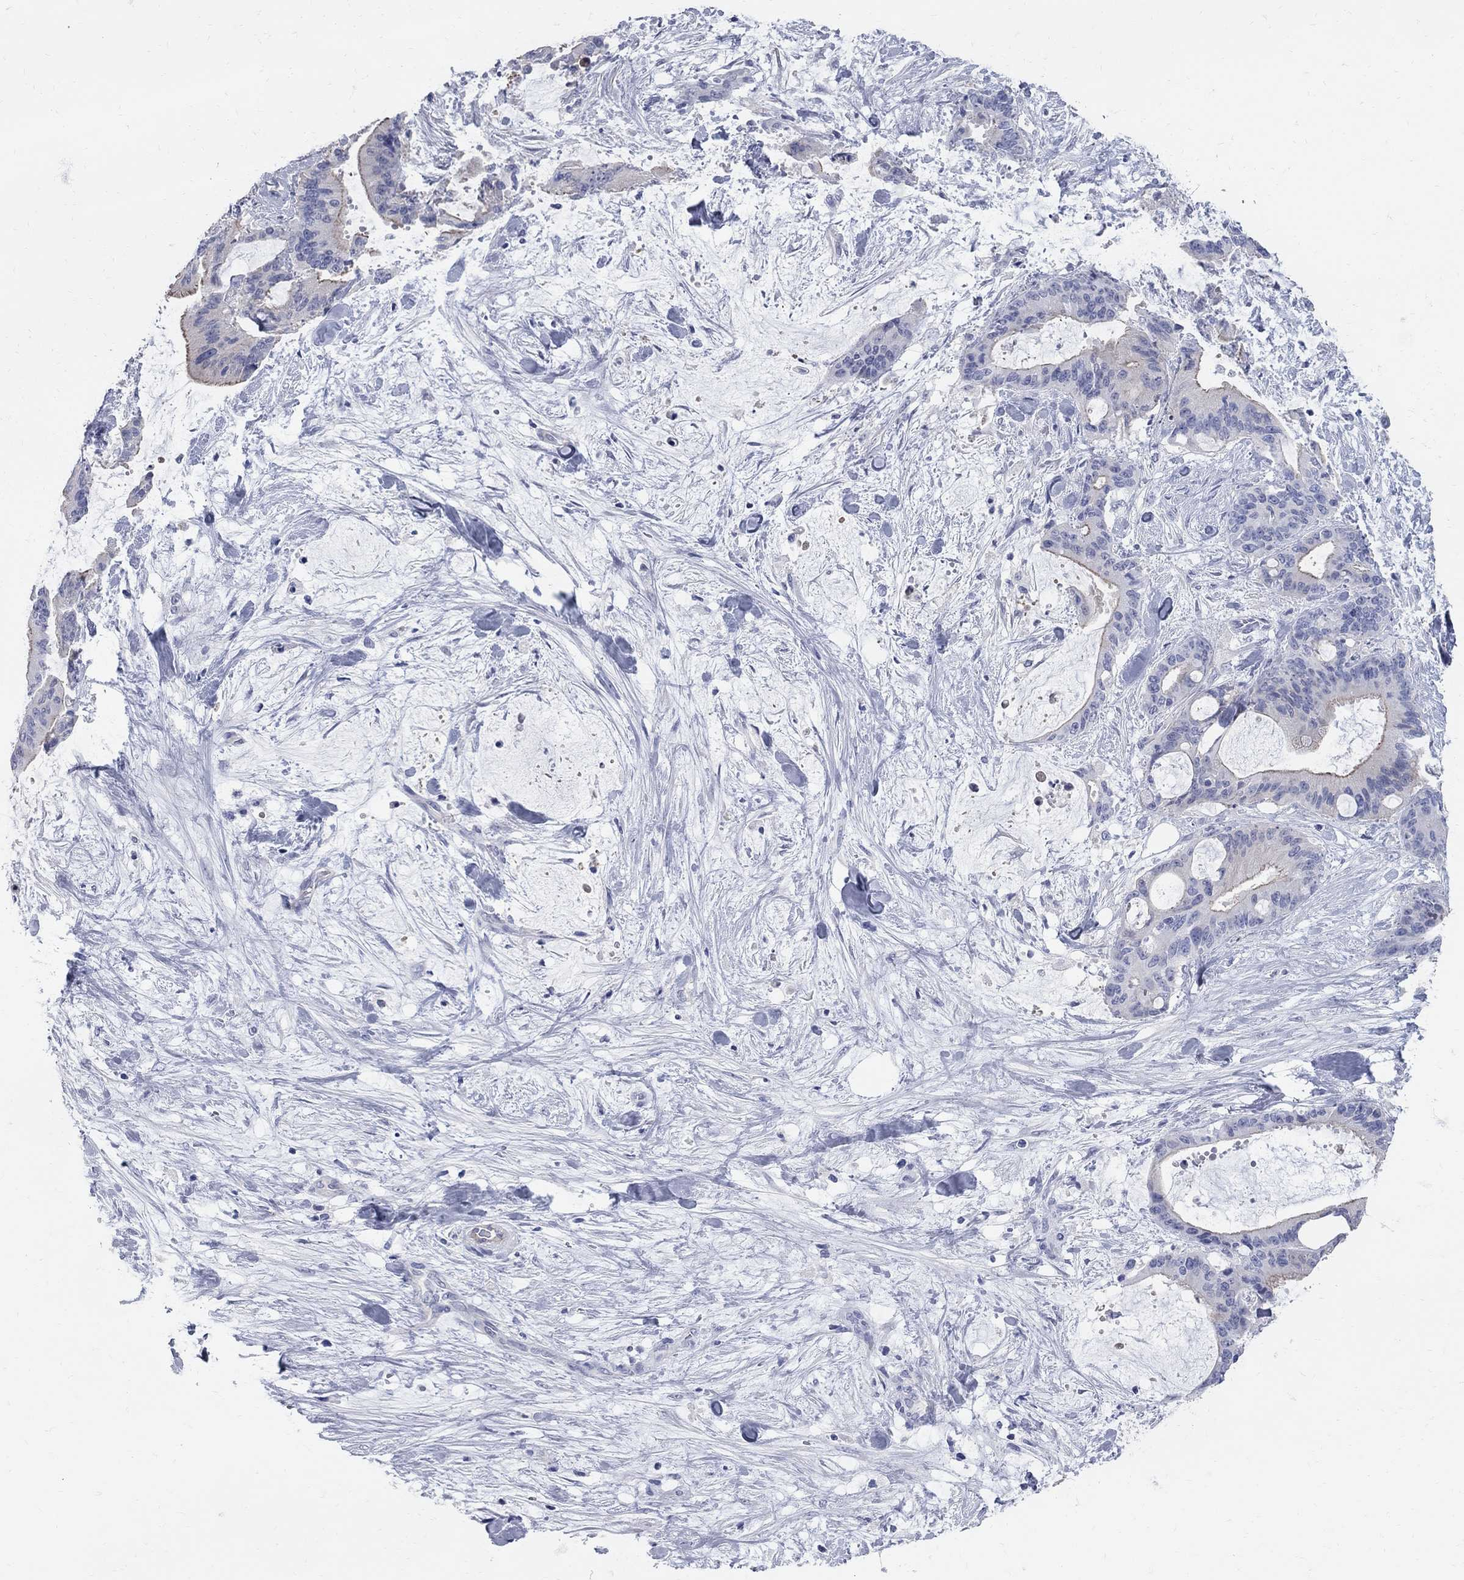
{"staining": {"intensity": "moderate", "quantity": "<25%", "location": "cytoplasmic/membranous"}, "tissue": "liver cancer", "cell_type": "Tumor cells", "image_type": "cancer", "snomed": [{"axis": "morphology", "description": "Cholangiocarcinoma"}, {"axis": "topography", "description": "Liver"}], "caption": "Cholangiocarcinoma (liver) stained with a protein marker shows moderate staining in tumor cells.", "gene": "AOX1", "patient": {"sex": "female", "age": 73}}